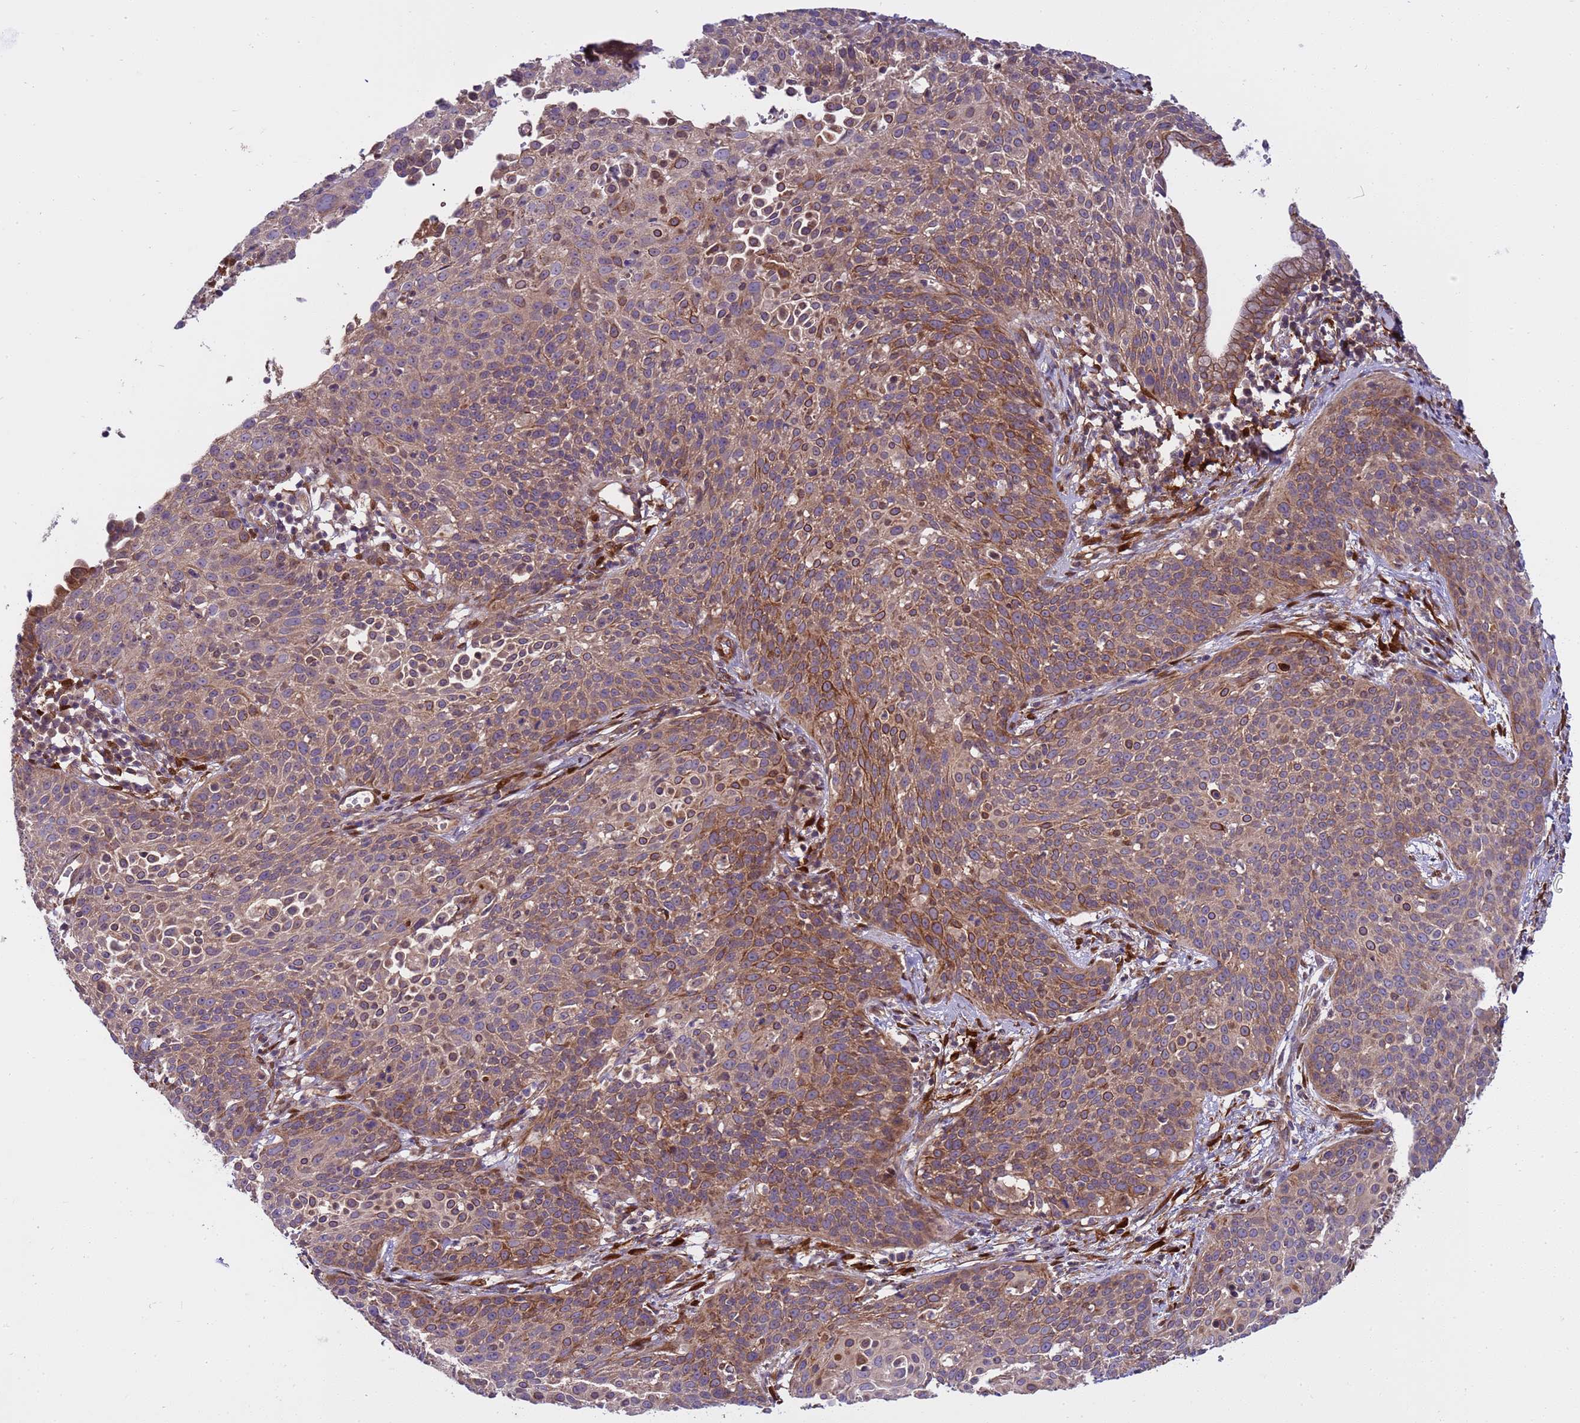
{"staining": {"intensity": "moderate", "quantity": ">75%", "location": "cytoplasmic/membranous"}, "tissue": "cervical cancer", "cell_type": "Tumor cells", "image_type": "cancer", "snomed": [{"axis": "morphology", "description": "Squamous cell carcinoma, NOS"}, {"axis": "topography", "description": "Cervix"}], "caption": "Cervical cancer (squamous cell carcinoma) stained with immunohistochemistry displays moderate cytoplasmic/membranous staining in about >75% of tumor cells.", "gene": "SMCO3", "patient": {"sex": "female", "age": 38}}